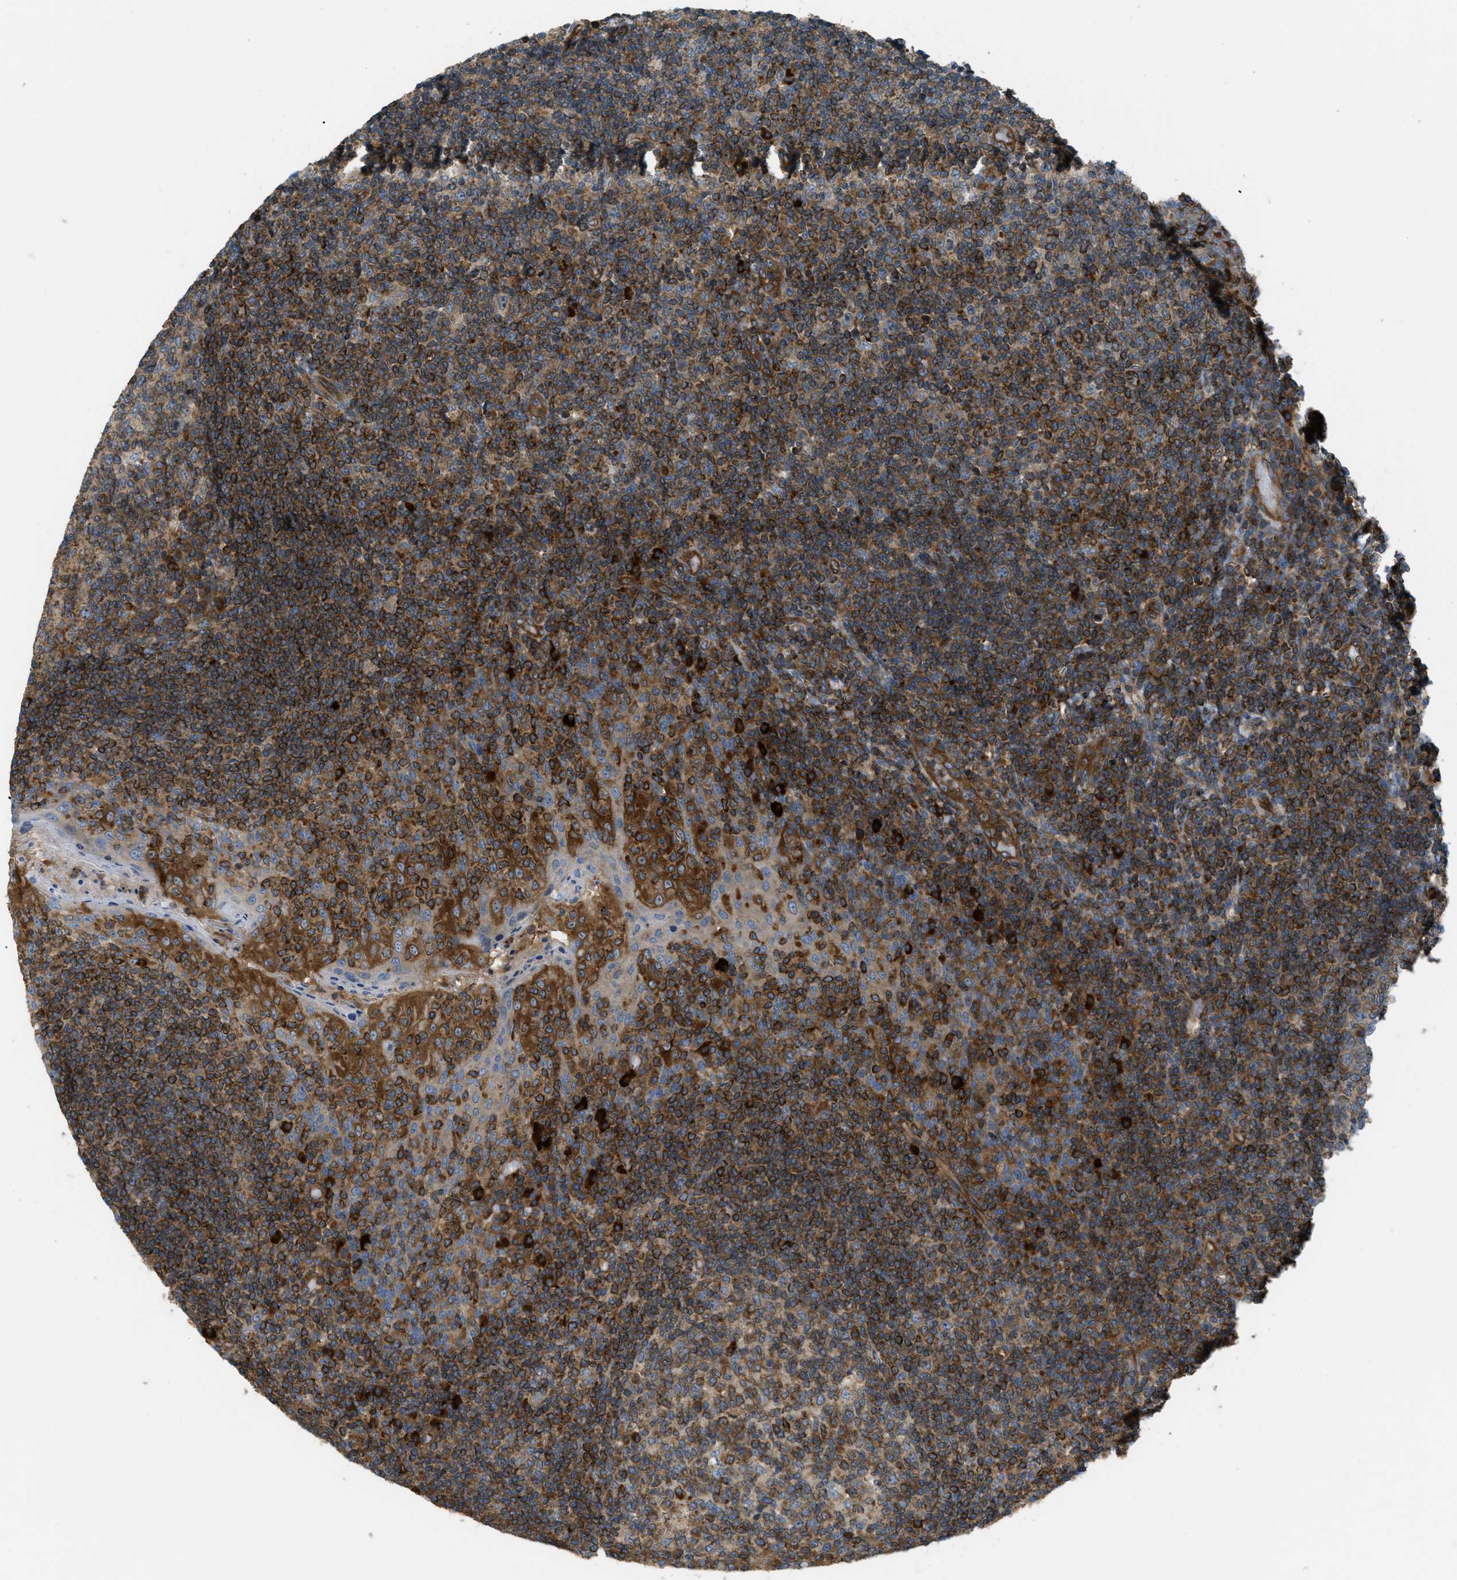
{"staining": {"intensity": "moderate", "quantity": ">75%", "location": "cytoplasmic/membranous"}, "tissue": "tonsil", "cell_type": "Germinal center cells", "image_type": "normal", "snomed": [{"axis": "morphology", "description": "Normal tissue, NOS"}, {"axis": "topography", "description": "Tonsil"}], "caption": "An IHC micrograph of benign tissue is shown. Protein staining in brown shows moderate cytoplasmic/membranous positivity in tonsil within germinal center cells.", "gene": "ATP2A3", "patient": {"sex": "female", "age": 19}}